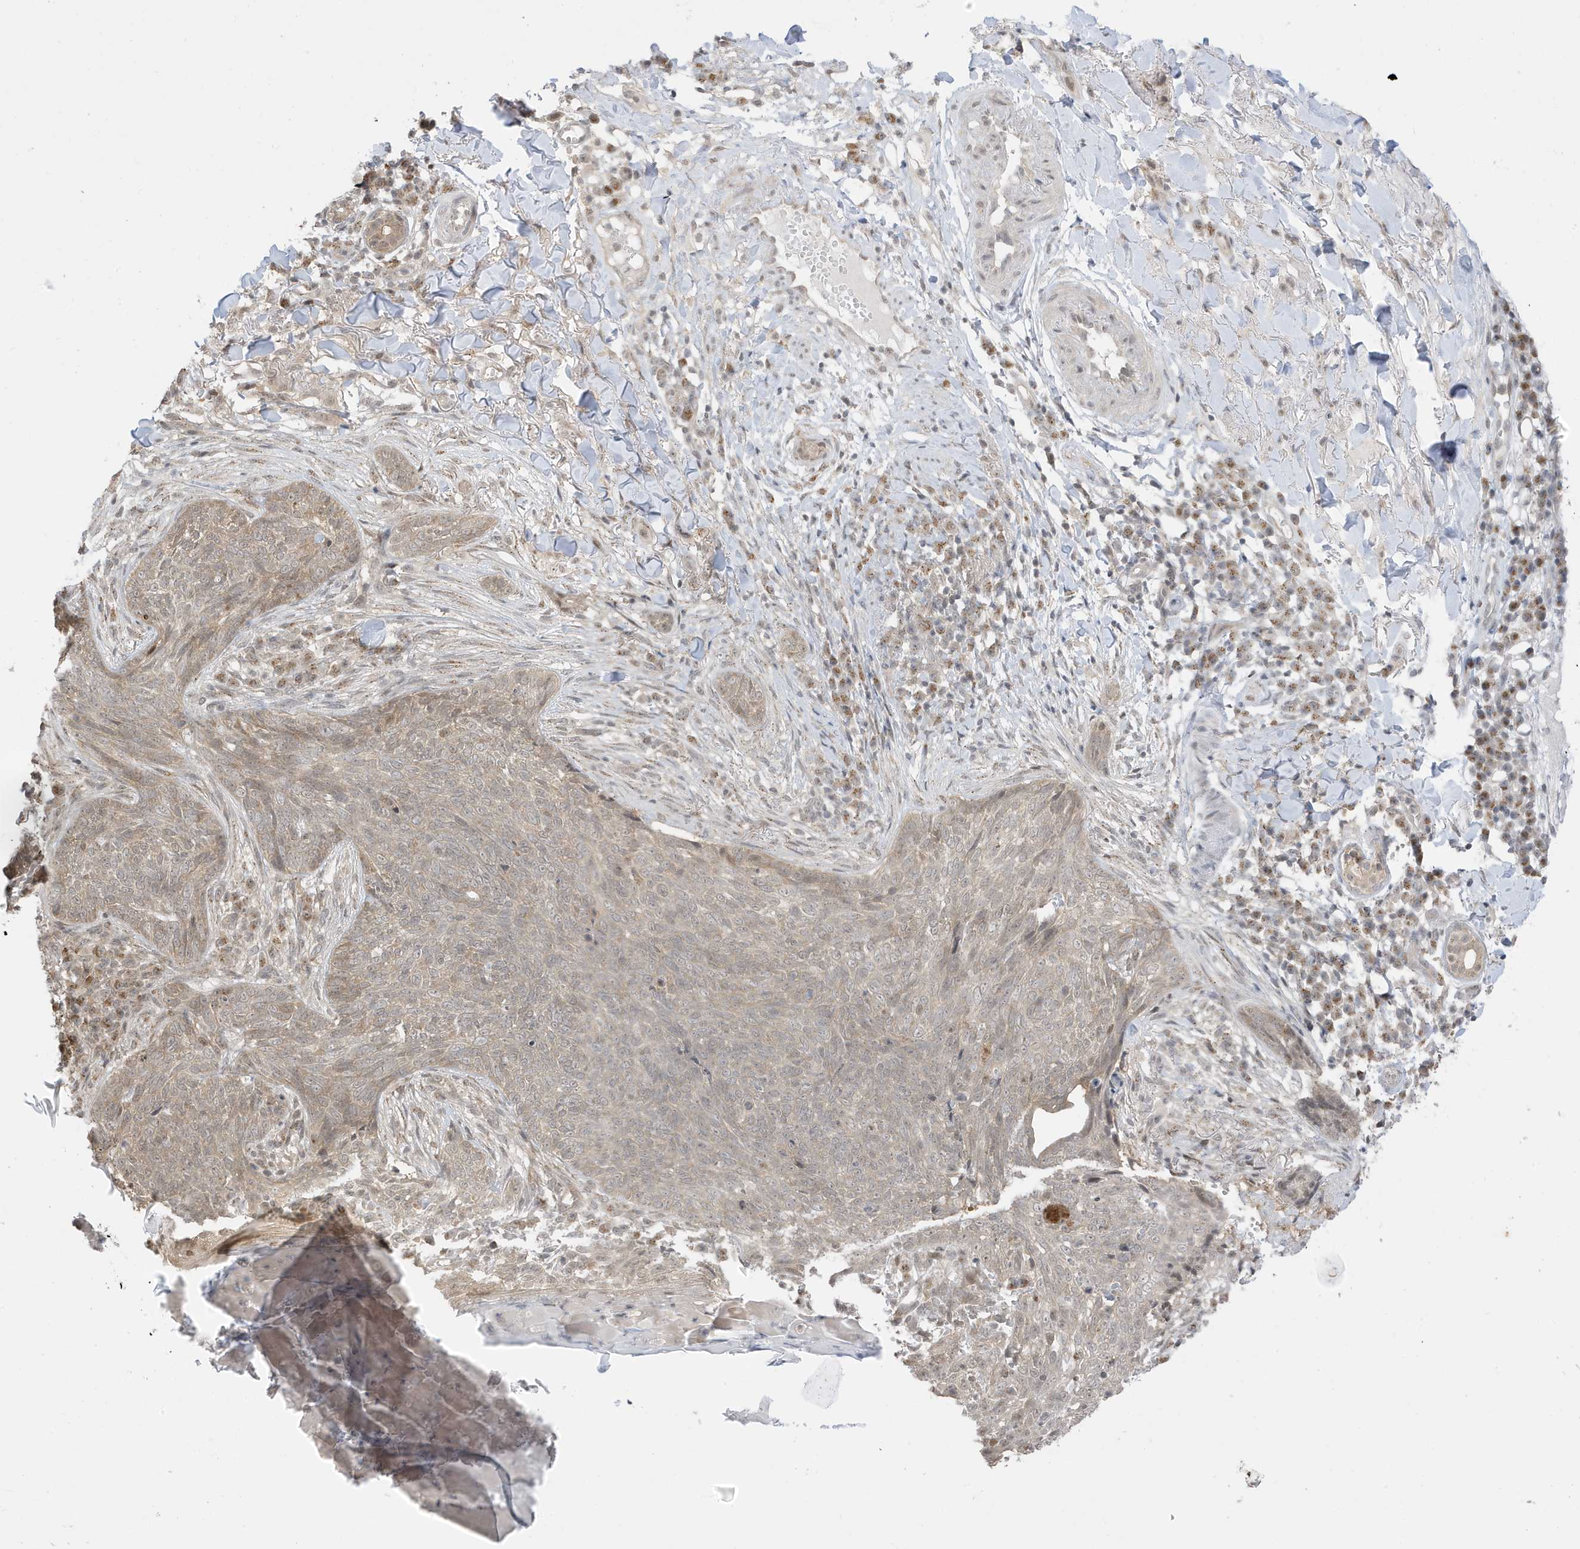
{"staining": {"intensity": "weak", "quantity": ">75%", "location": "cytoplasmic/membranous,nuclear"}, "tissue": "skin cancer", "cell_type": "Tumor cells", "image_type": "cancer", "snomed": [{"axis": "morphology", "description": "Basal cell carcinoma"}, {"axis": "topography", "description": "Skin"}], "caption": "An IHC photomicrograph of tumor tissue is shown. Protein staining in brown highlights weak cytoplasmic/membranous and nuclear positivity in skin basal cell carcinoma within tumor cells.", "gene": "TAB3", "patient": {"sex": "male", "age": 85}}